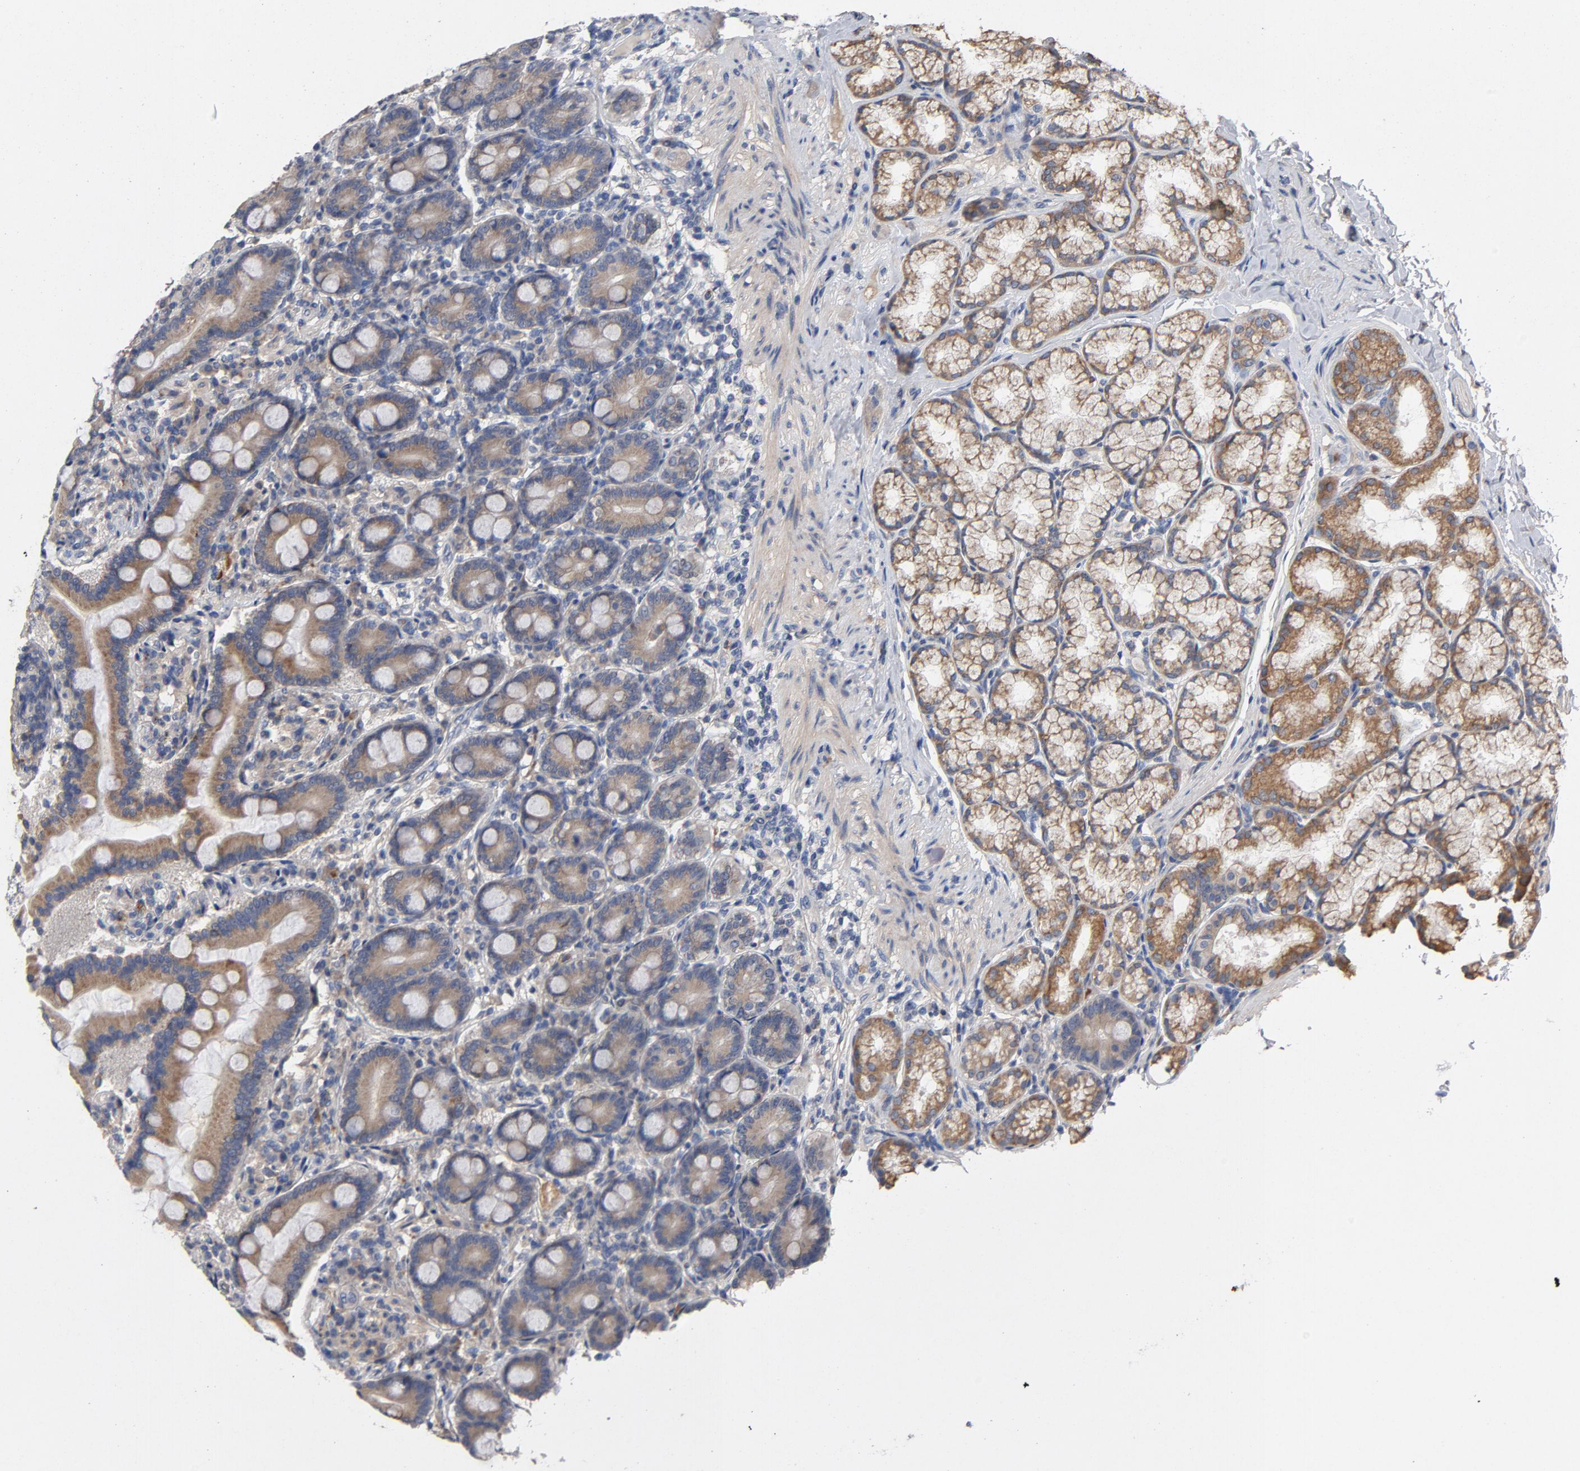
{"staining": {"intensity": "moderate", "quantity": ">75%", "location": "cytoplasmic/membranous"}, "tissue": "duodenum", "cell_type": "Glandular cells", "image_type": "normal", "snomed": [{"axis": "morphology", "description": "Normal tissue, NOS"}, {"axis": "topography", "description": "Duodenum"}], "caption": "DAB immunohistochemical staining of benign duodenum displays moderate cytoplasmic/membranous protein positivity in approximately >75% of glandular cells.", "gene": "CCDC134", "patient": {"sex": "female", "age": 64}}